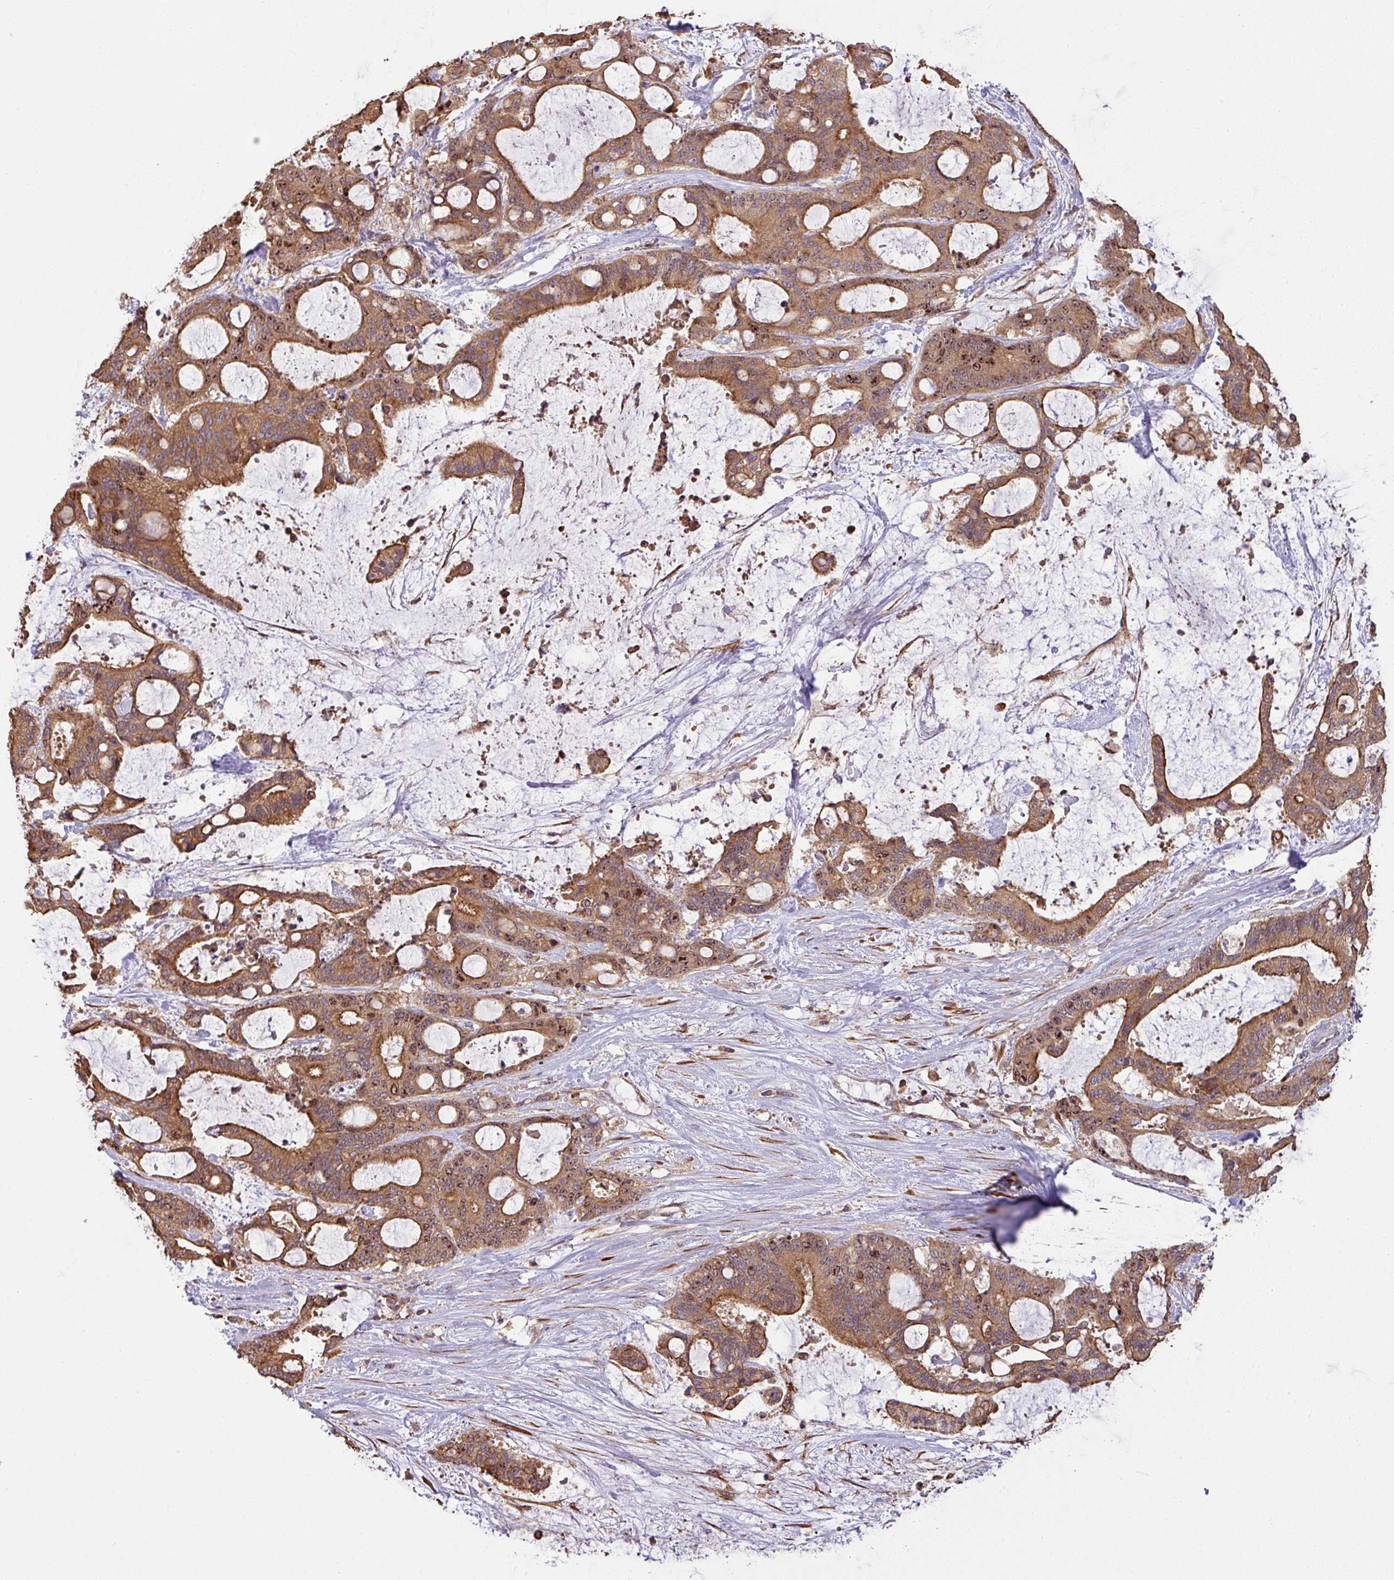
{"staining": {"intensity": "moderate", "quantity": ">75%", "location": "cytoplasmic/membranous,nuclear"}, "tissue": "liver cancer", "cell_type": "Tumor cells", "image_type": "cancer", "snomed": [{"axis": "morphology", "description": "Normal tissue, NOS"}, {"axis": "morphology", "description": "Cholangiocarcinoma"}, {"axis": "topography", "description": "Liver"}, {"axis": "topography", "description": "Peripheral nerve tissue"}], "caption": "Human cholangiocarcinoma (liver) stained for a protein (brown) shows moderate cytoplasmic/membranous and nuclear positive positivity in about >75% of tumor cells.", "gene": "VENTX", "patient": {"sex": "female", "age": 73}}